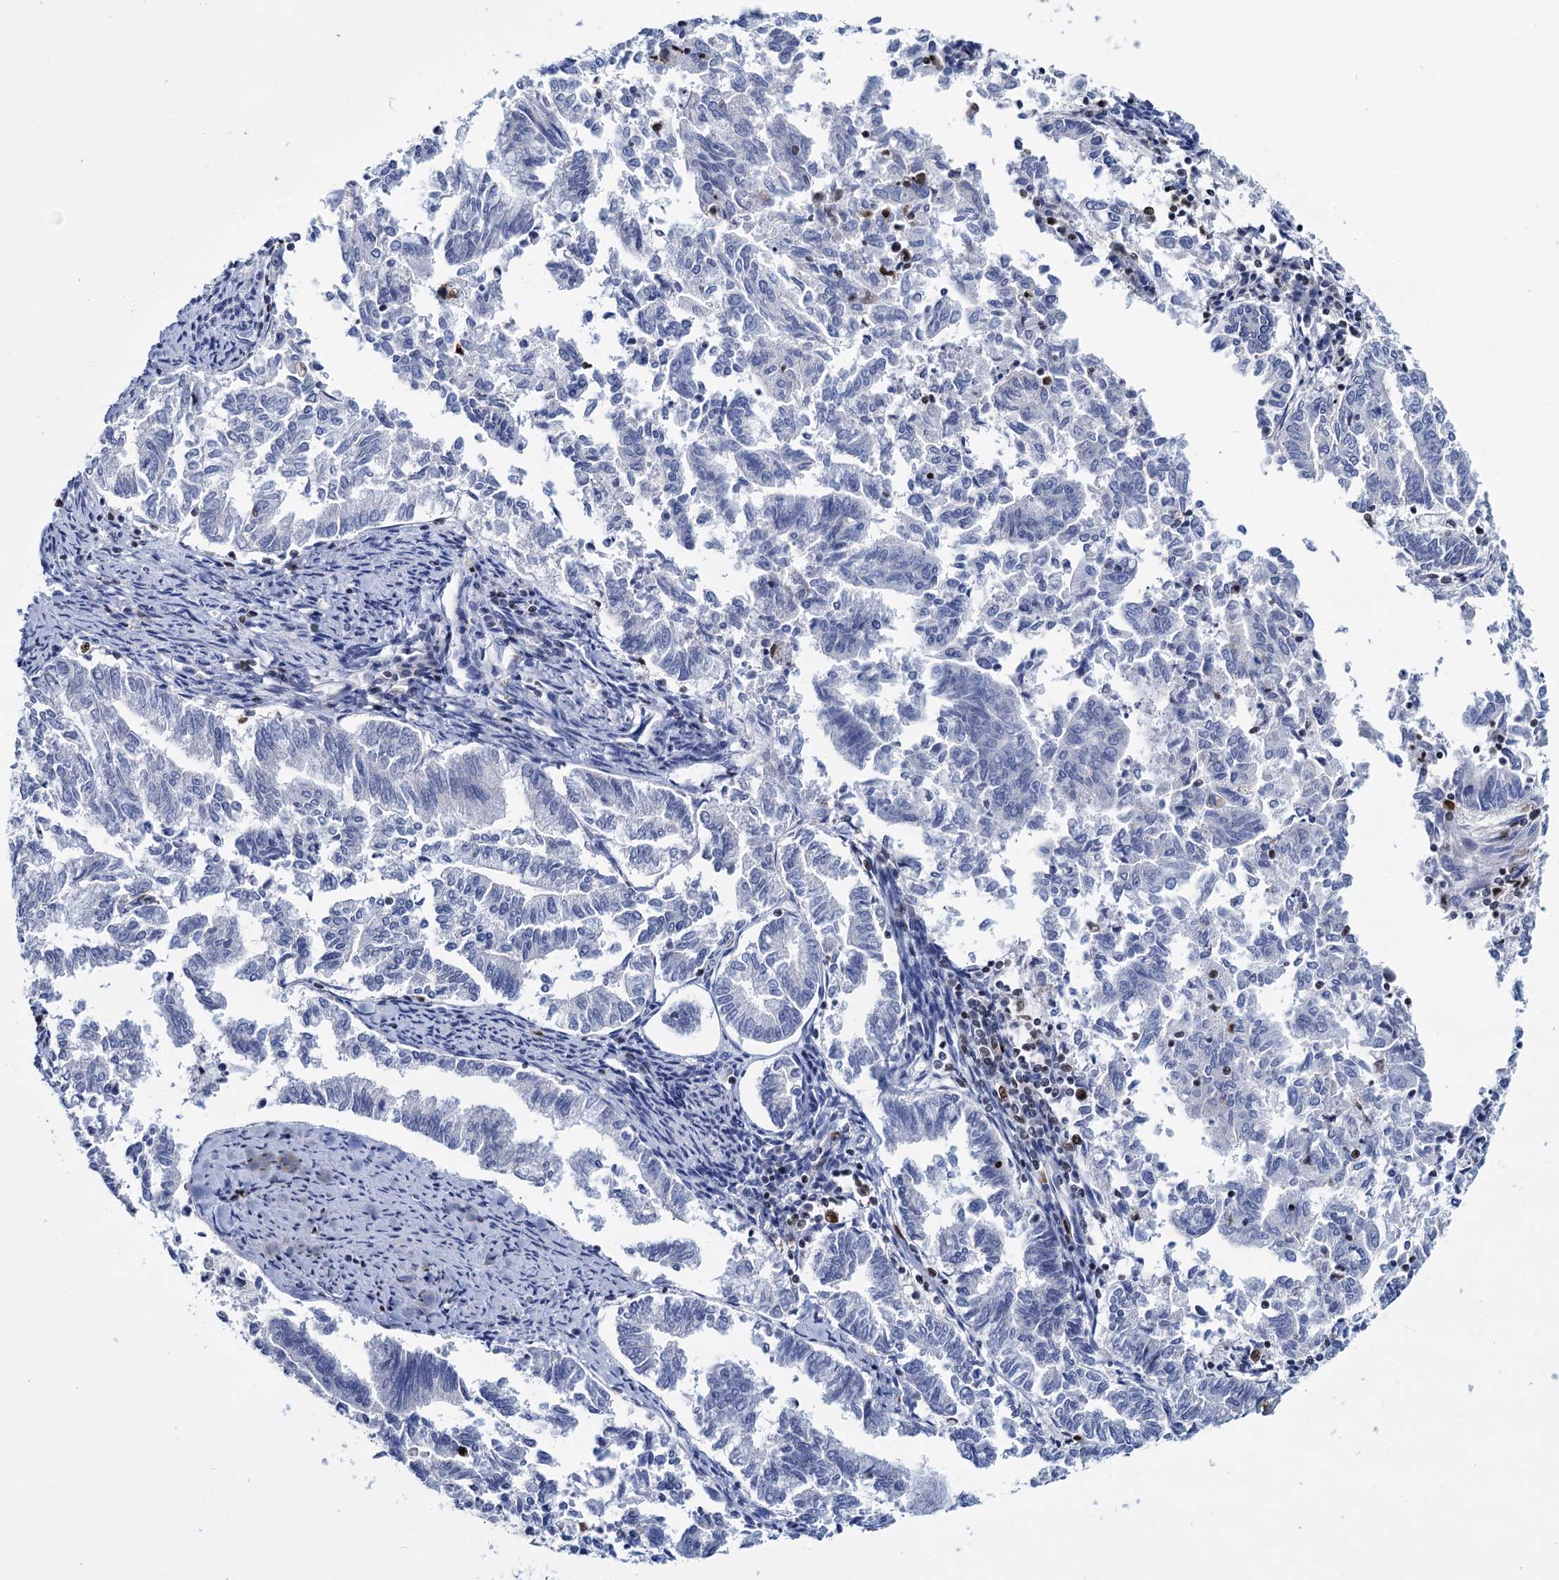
{"staining": {"intensity": "negative", "quantity": "none", "location": "none"}, "tissue": "endometrial cancer", "cell_type": "Tumor cells", "image_type": "cancer", "snomed": [{"axis": "morphology", "description": "Adenocarcinoma, NOS"}, {"axis": "topography", "description": "Endometrium"}], "caption": "Immunohistochemistry of human endometrial cancer displays no positivity in tumor cells.", "gene": "CELF2", "patient": {"sex": "female", "age": 79}}